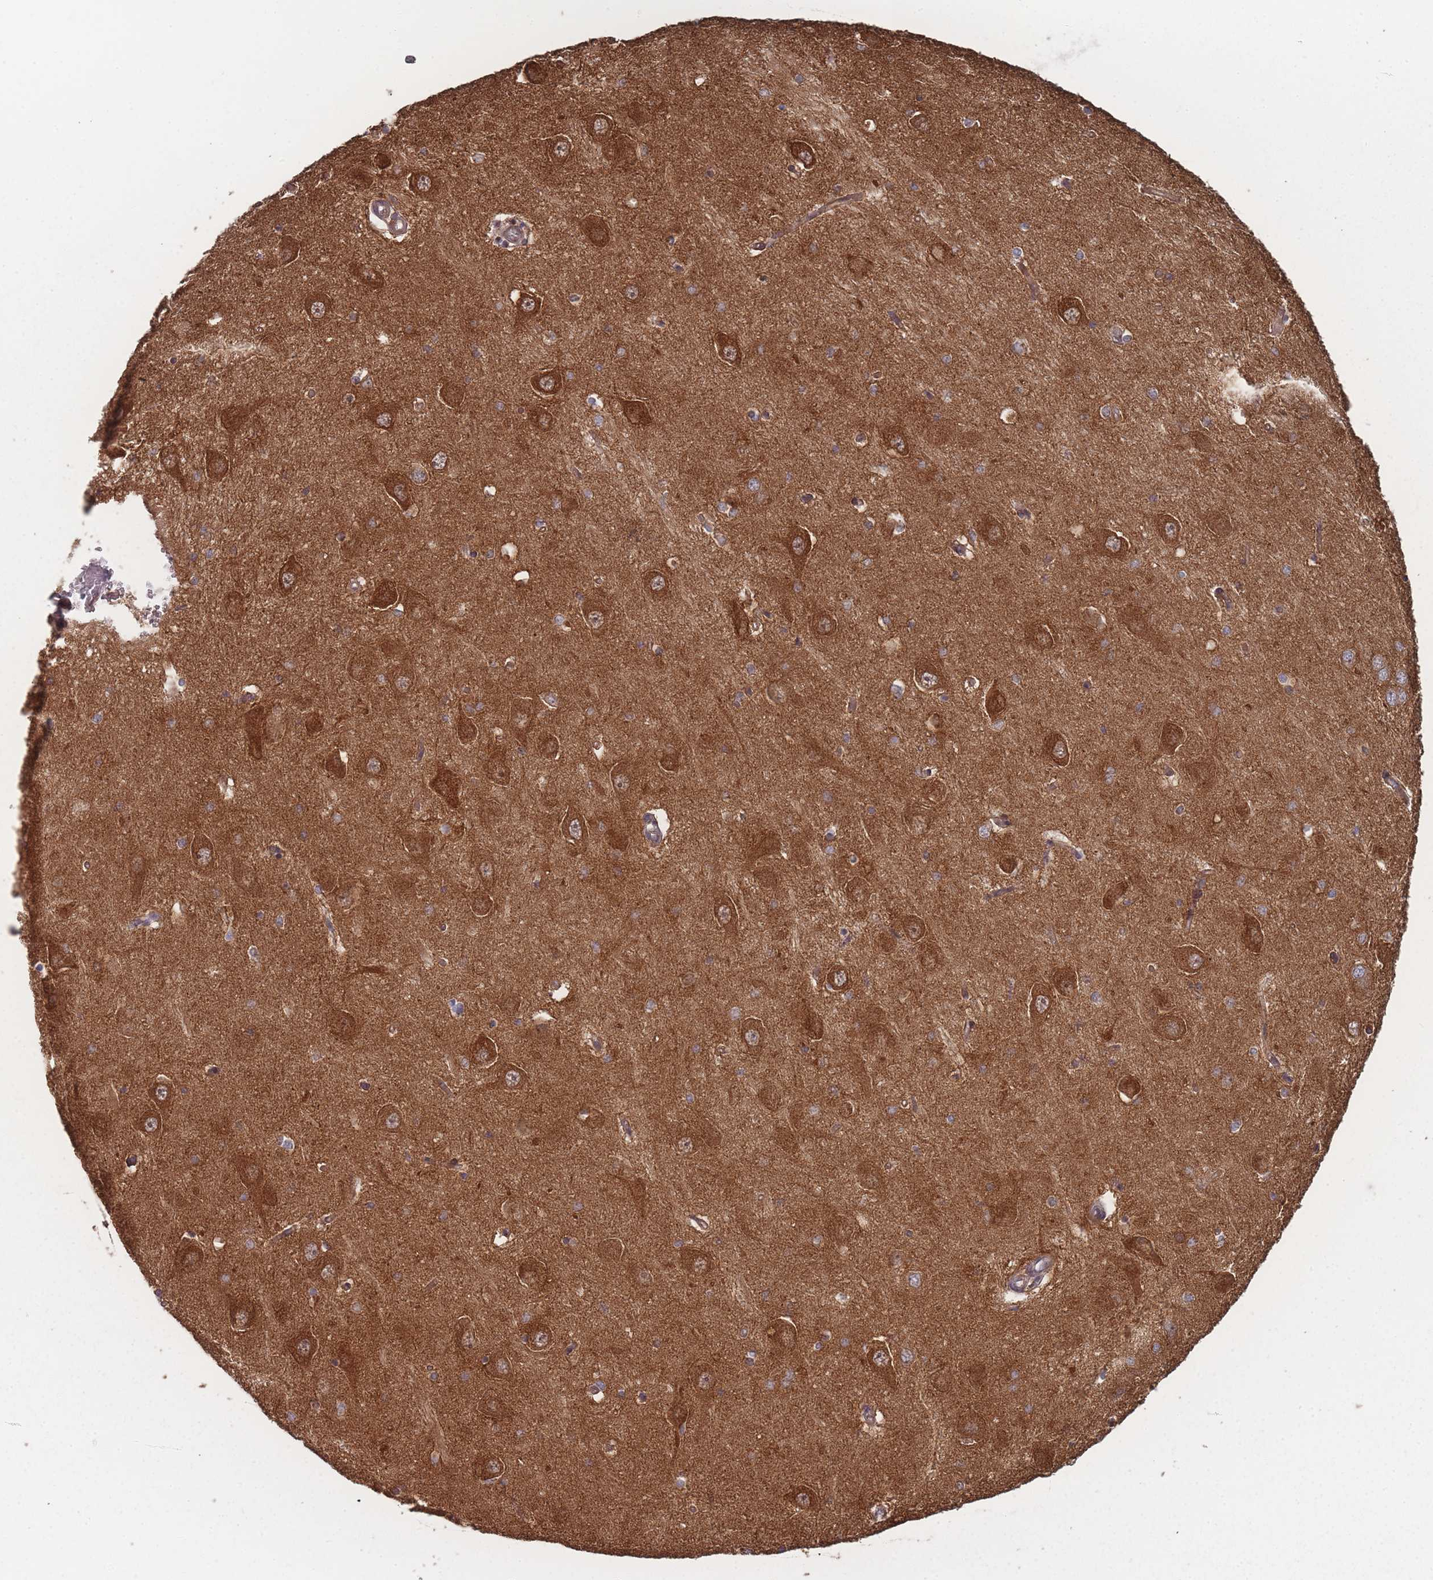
{"staining": {"intensity": "negative", "quantity": "none", "location": "none"}, "tissue": "hippocampus", "cell_type": "Glial cells", "image_type": "normal", "snomed": [{"axis": "morphology", "description": "Normal tissue, NOS"}, {"axis": "topography", "description": "Hippocampus"}], "caption": "This is a histopathology image of immunohistochemistry (IHC) staining of normal hippocampus, which shows no staining in glial cells. The staining is performed using DAB brown chromogen with nuclei counter-stained in using hematoxylin.", "gene": "PSMB3", "patient": {"sex": "male", "age": 45}}